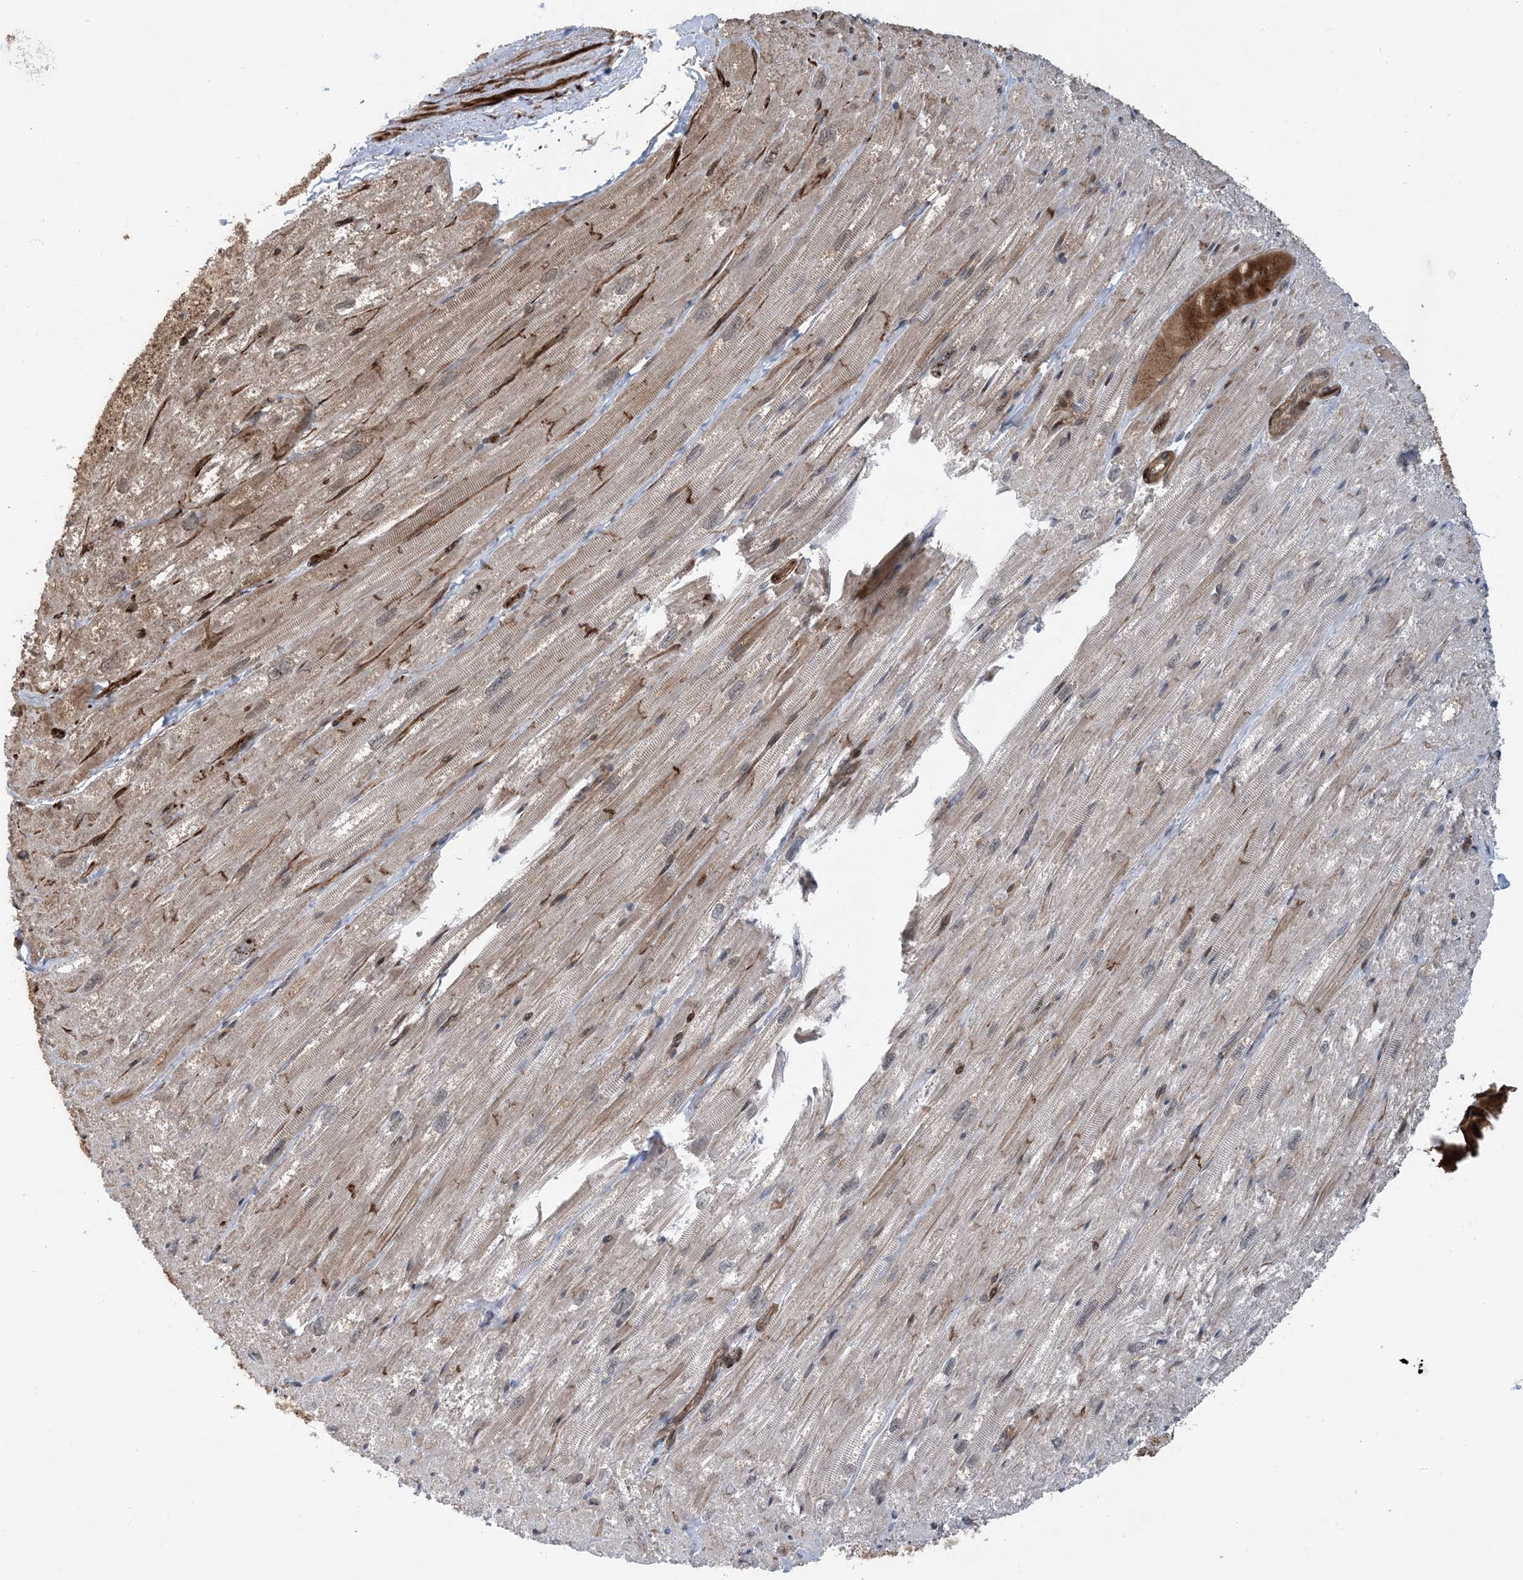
{"staining": {"intensity": "strong", "quantity": "25%-75%", "location": "cytoplasmic/membranous"}, "tissue": "heart muscle", "cell_type": "Cardiomyocytes", "image_type": "normal", "snomed": [{"axis": "morphology", "description": "Normal tissue, NOS"}, {"axis": "topography", "description": "Heart"}], "caption": "Strong cytoplasmic/membranous expression for a protein is identified in approximately 25%-75% of cardiomyocytes of benign heart muscle using IHC.", "gene": "HEMK1", "patient": {"sex": "male", "age": 50}}